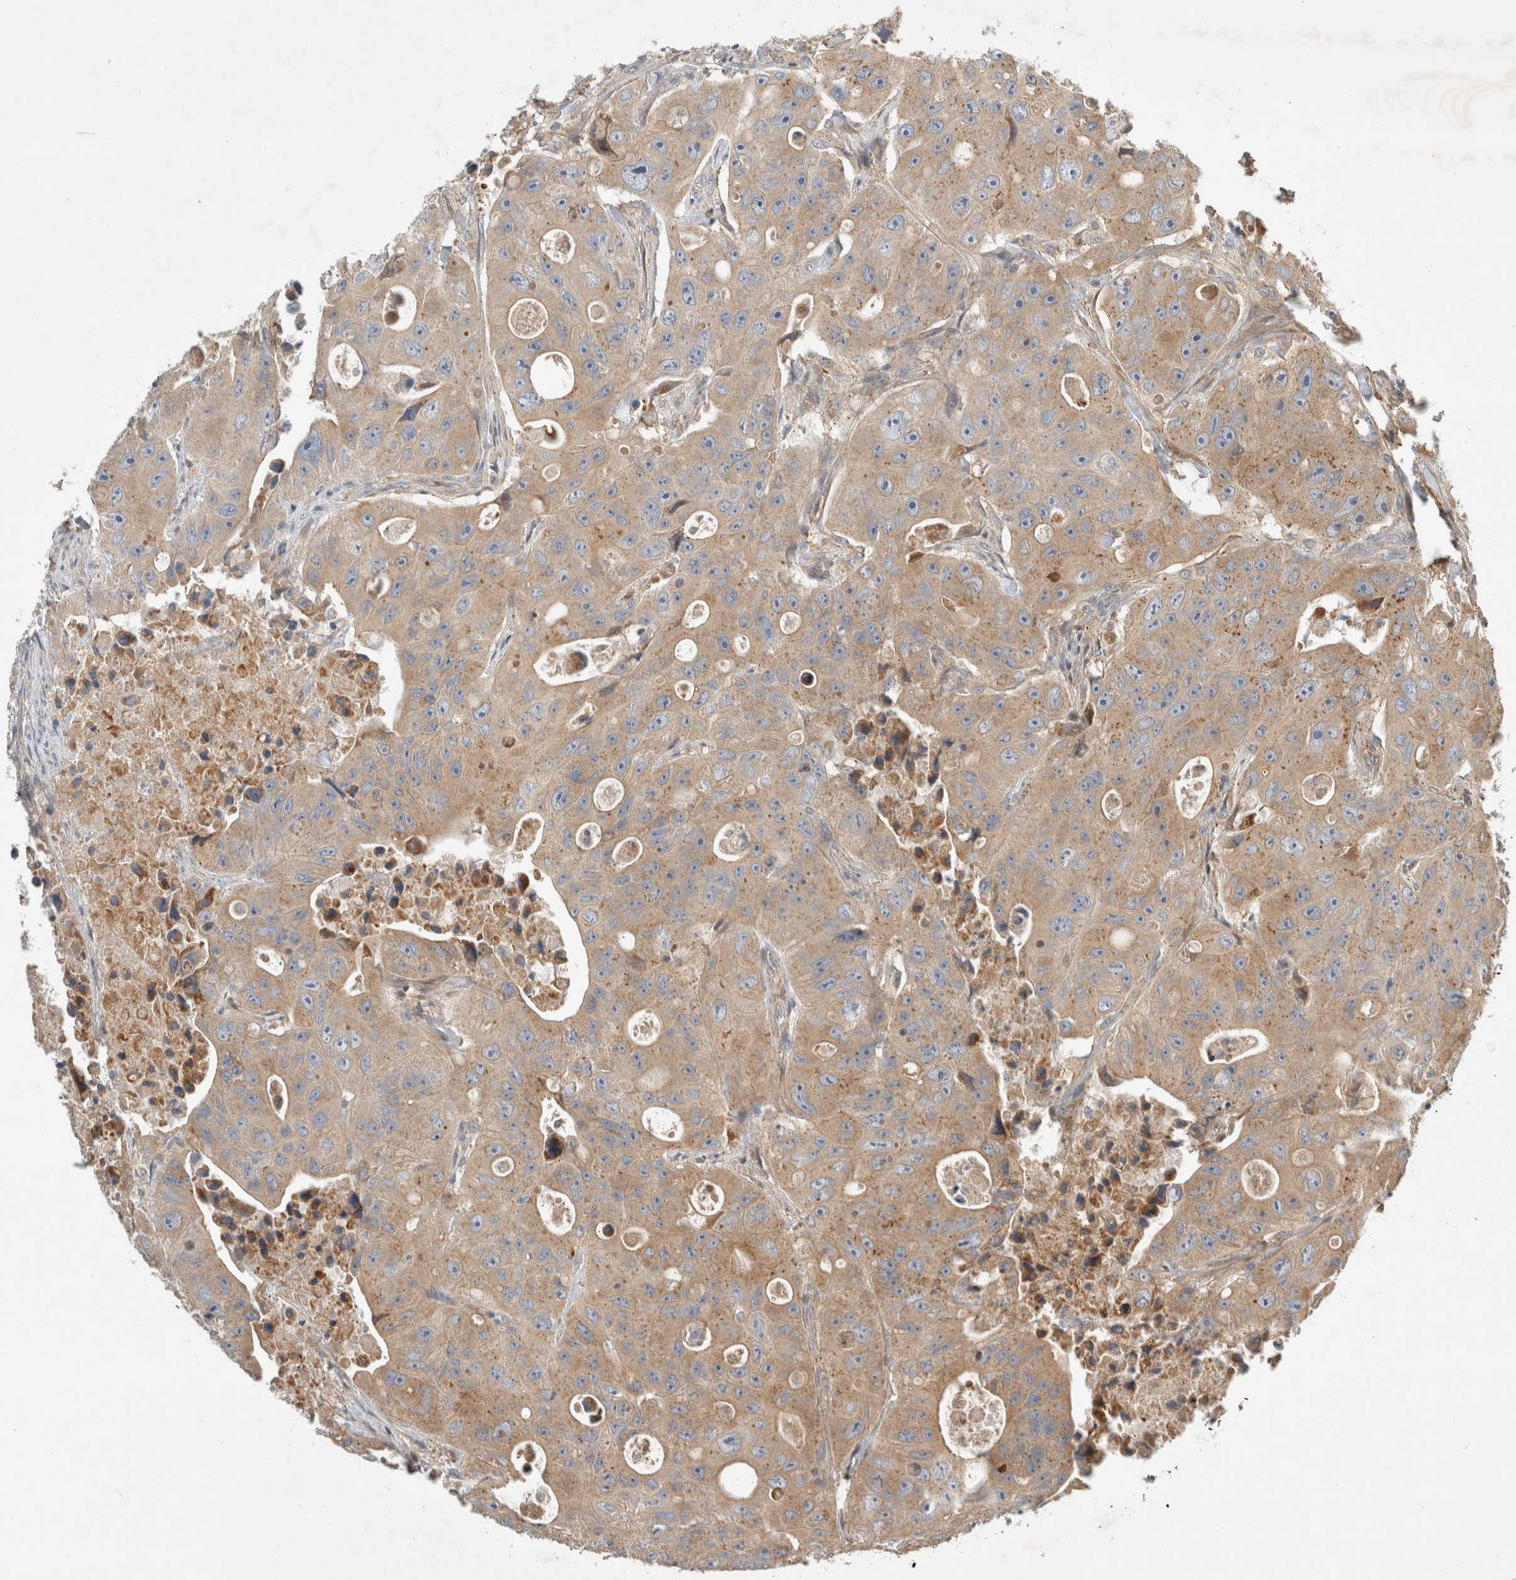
{"staining": {"intensity": "moderate", "quantity": ">75%", "location": "cytoplasmic/membranous"}, "tissue": "colorectal cancer", "cell_type": "Tumor cells", "image_type": "cancer", "snomed": [{"axis": "morphology", "description": "Adenocarcinoma, NOS"}, {"axis": "topography", "description": "Colon"}], "caption": "Moderate cytoplasmic/membranous positivity for a protein is present in about >75% of tumor cells of adenocarcinoma (colorectal) using IHC.", "gene": "ARMC9", "patient": {"sex": "female", "age": 46}}